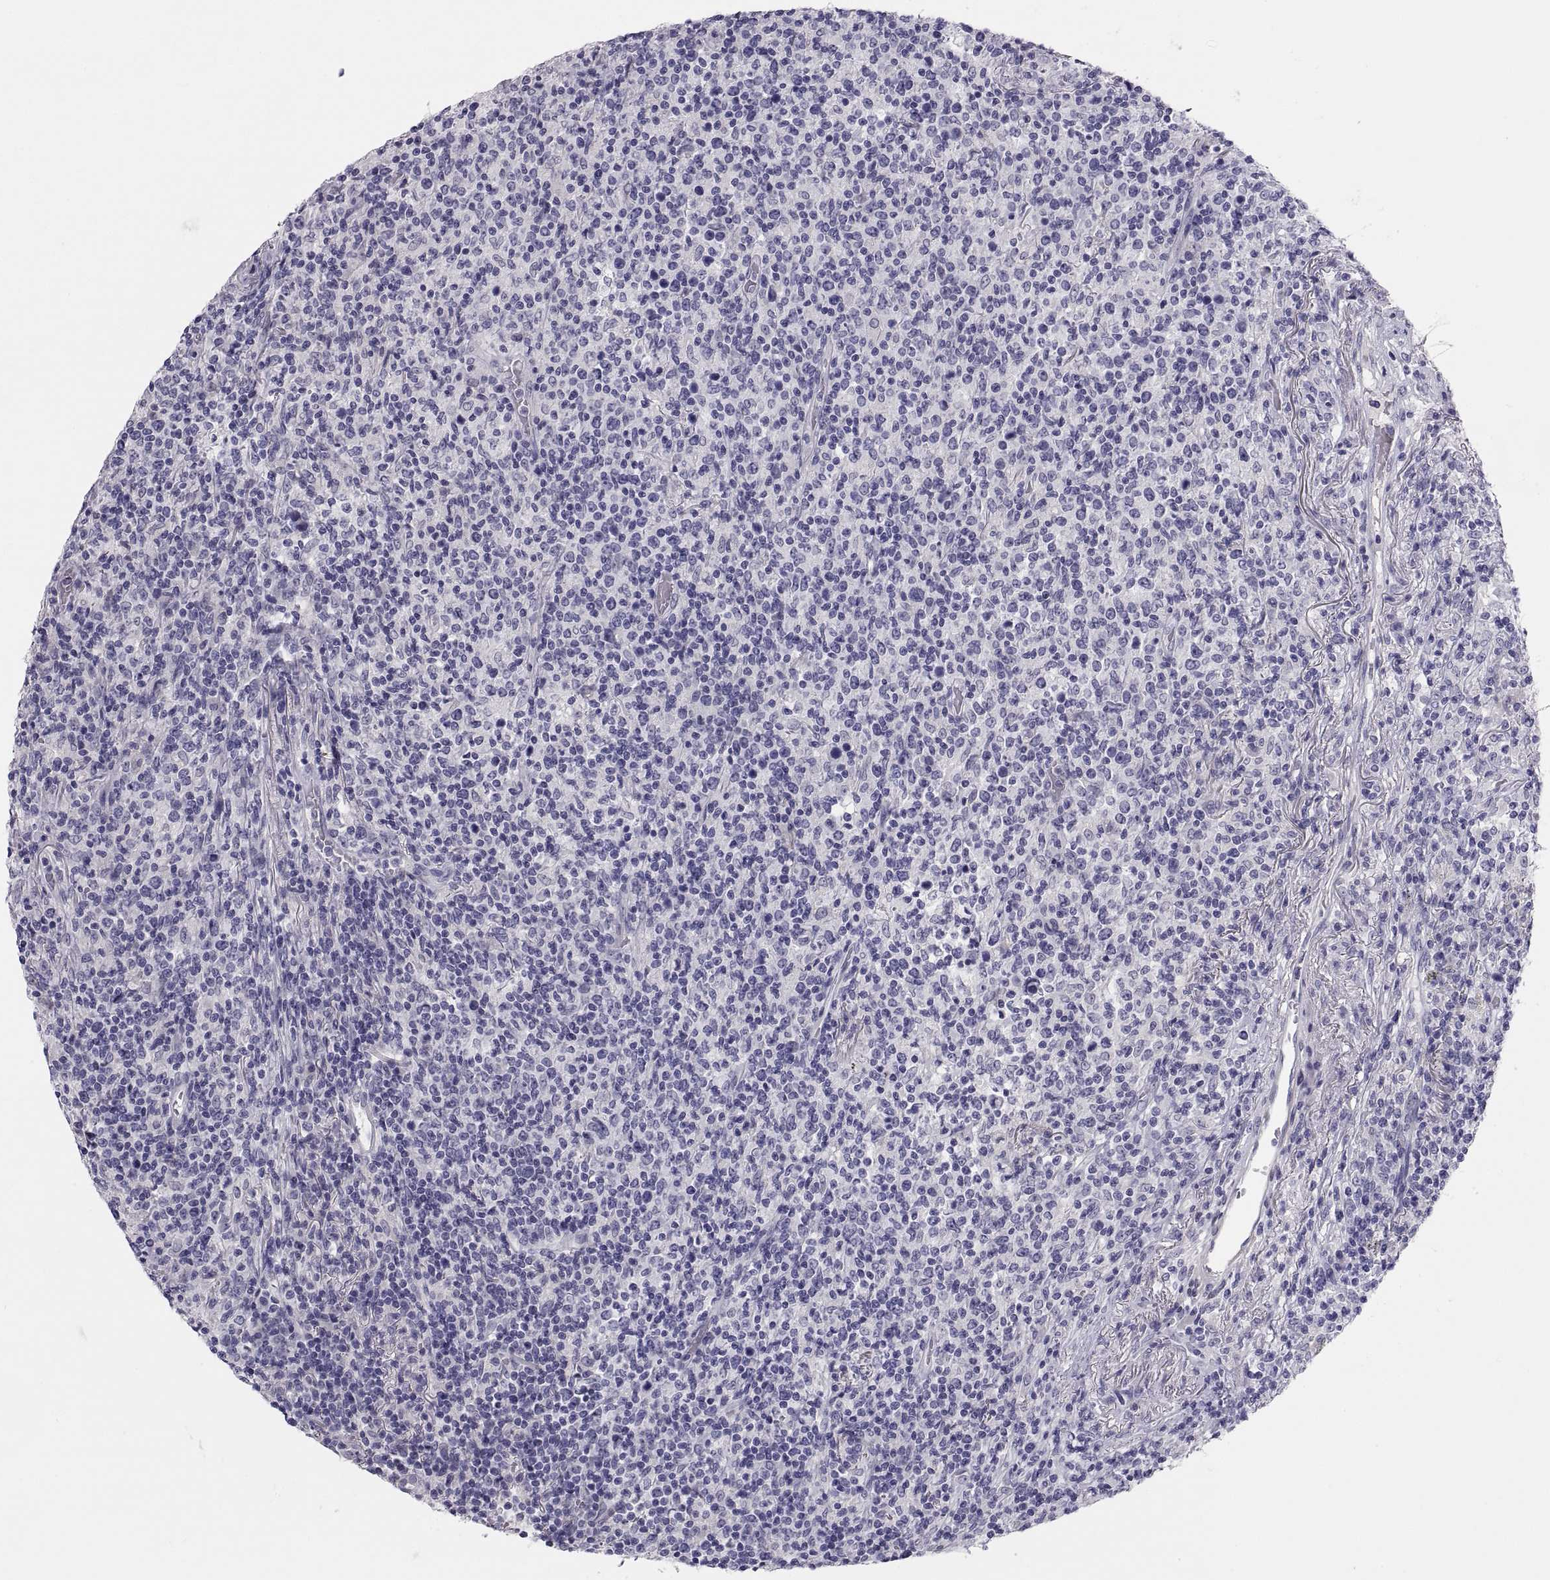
{"staining": {"intensity": "negative", "quantity": "none", "location": "none"}, "tissue": "lymphoma", "cell_type": "Tumor cells", "image_type": "cancer", "snomed": [{"axis": "morphology", "description": "Malignant lymphoma, non-Hodgkin's type, High grade"}, {"axis": "topography", "description": "Lung"}], "caption": "Immunohistochemistry (IHC) of malignant lymphoma, non-Hodgkin's type (high-grade) shows no positivity in tumor cells. (Brightfield microscopy of DAB (3,3'-diaminobenzidine) immunohistochemistry (IHC) at high magnification).", "gene": "STRC", "patient": {"sex": "male", "age": 79}}